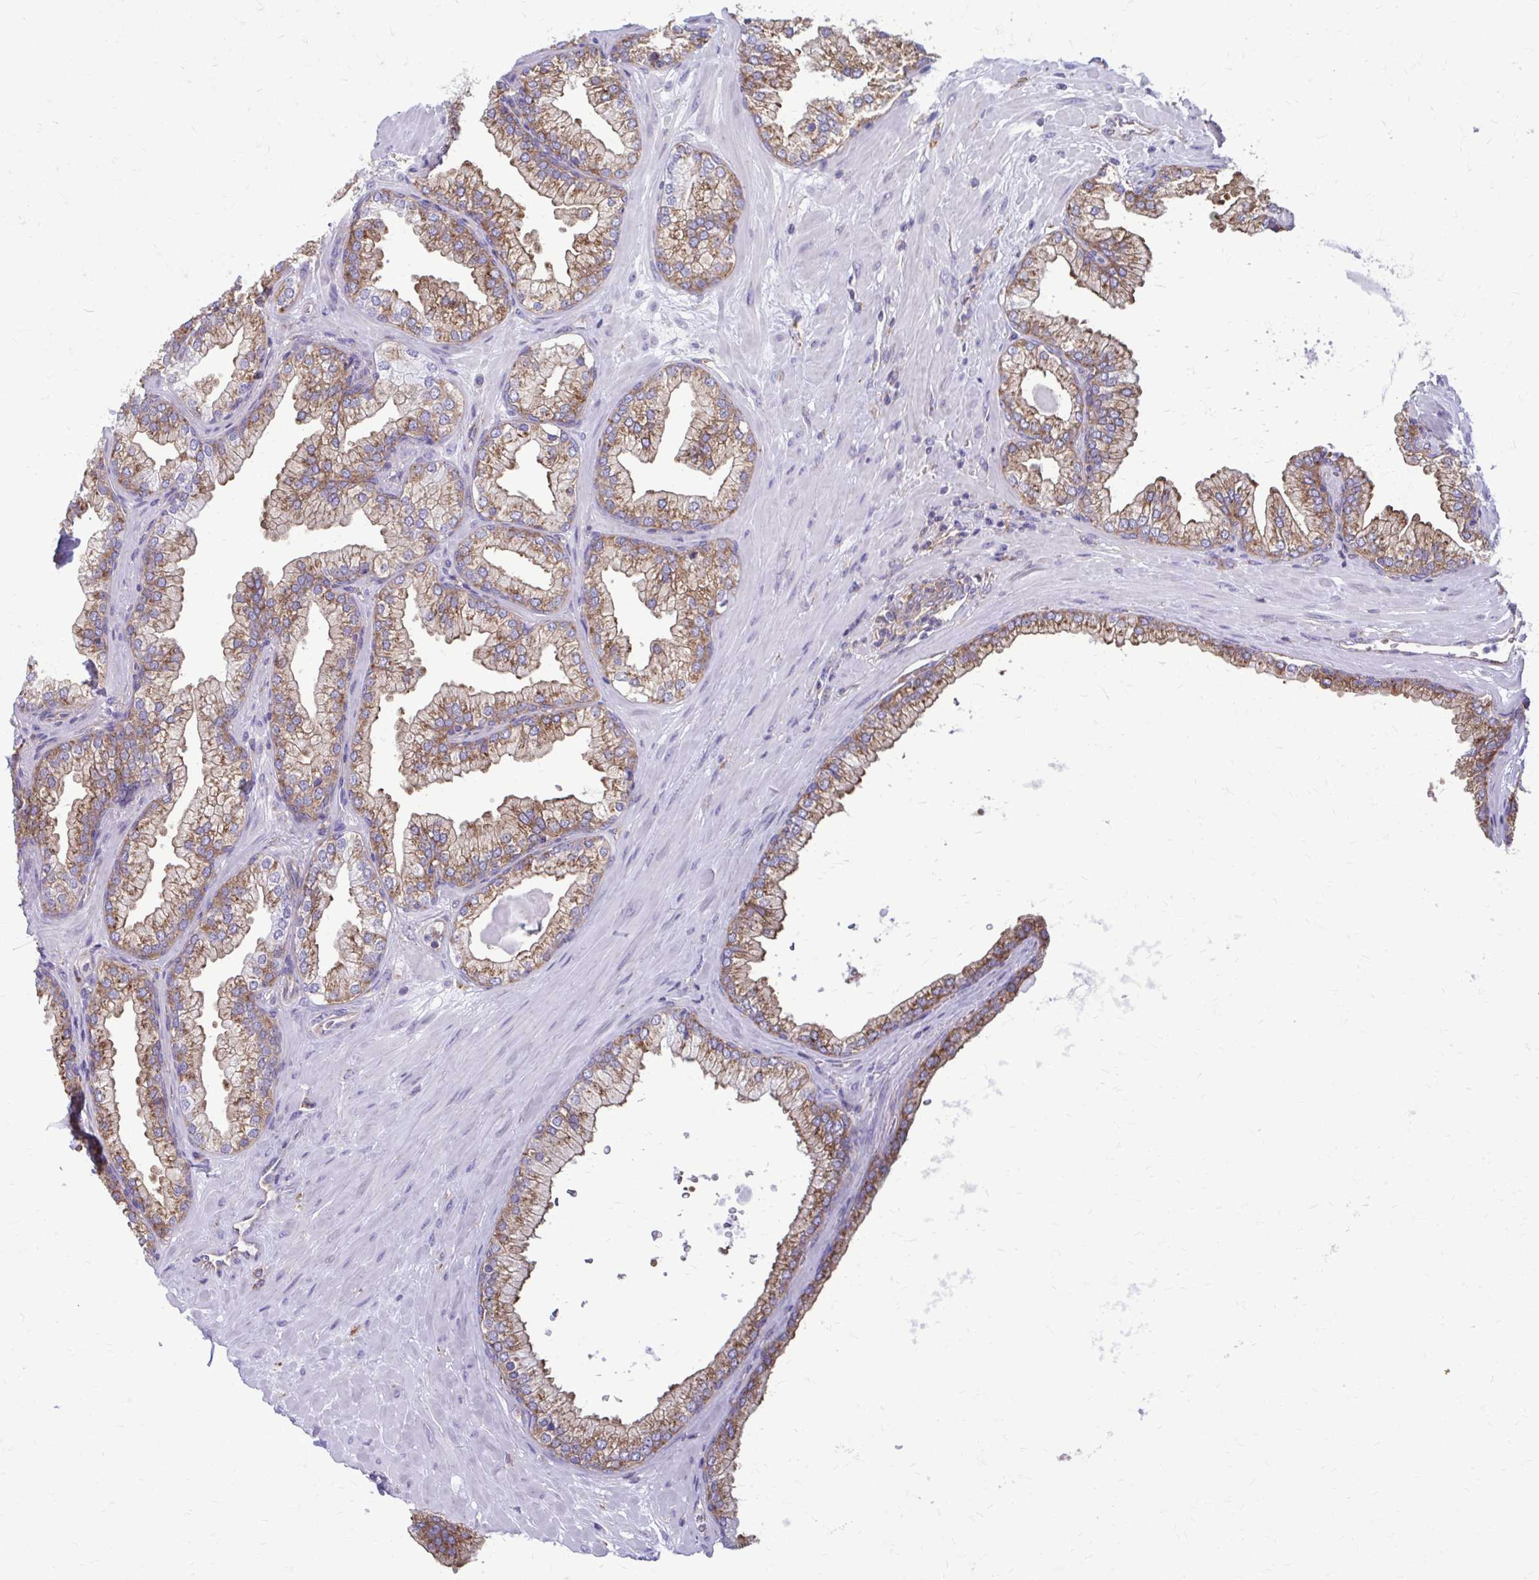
{"staining": {"intensity": "moderate", "quantity": "25%-75%", "location": "cytoplasmic/membranous"}, "tissue": "prostate", "cell_type": "Glandular cells", "image_type": "normal", "snomed": [{"axis": "morphology", "description": "Normal tissue, NOS"}, {"axis": "topography", "description": "Prostate"}, {"axis": "topography", "description": "Peripheral nerve tissue"}], "caption": "This micrograph displays benign prostate stained with immunohistochemistry to label a protein in brown. The cytoplasmic/membranous of glandular cells show moderate positivity for the protein. Nuclei are counter-stained blue.", "gene": "CLTA", "patient": {"sex": "male", "age": 61}}